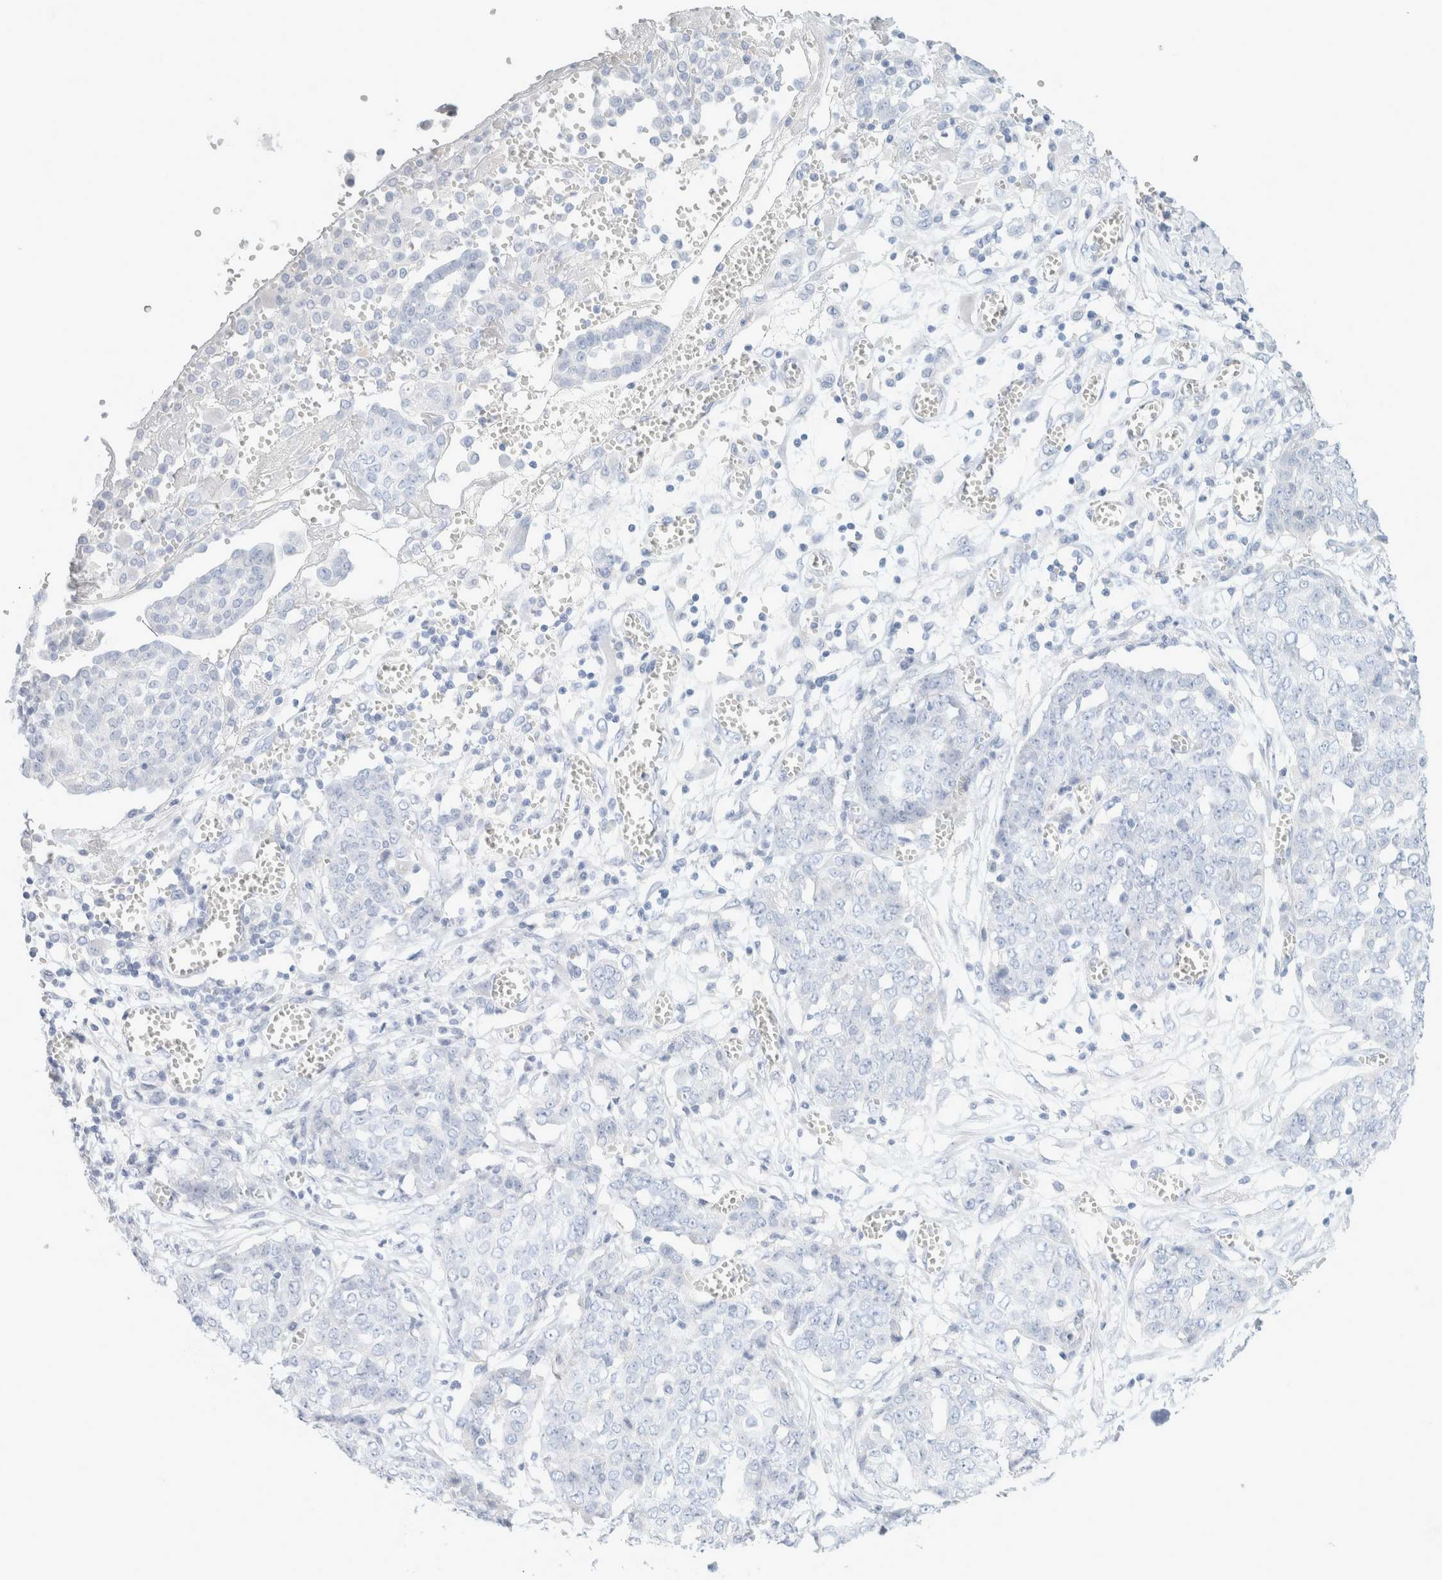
{"staining": {"intensity": "negative", "quantity": "none", "location": "none"}, "tissue": "ovarian cancer", "cell_type": "Tumor cells", "image_type": "cancer", "snomed": [{"axis": "morphology", "description": "Cystadenocarcinoma, serous, NOS"}, {"axis": "topography", "description": "Soft tissue"}, {"axis": "topography", "description": "Ovary"}], "caption": "Immunohistochemical staining of human serous cystadenocarcinoma (ovarian) displays no significant expression in tumor cells.", "gene": "CPQ", "patient": {"sex": "female", "age": 57}}